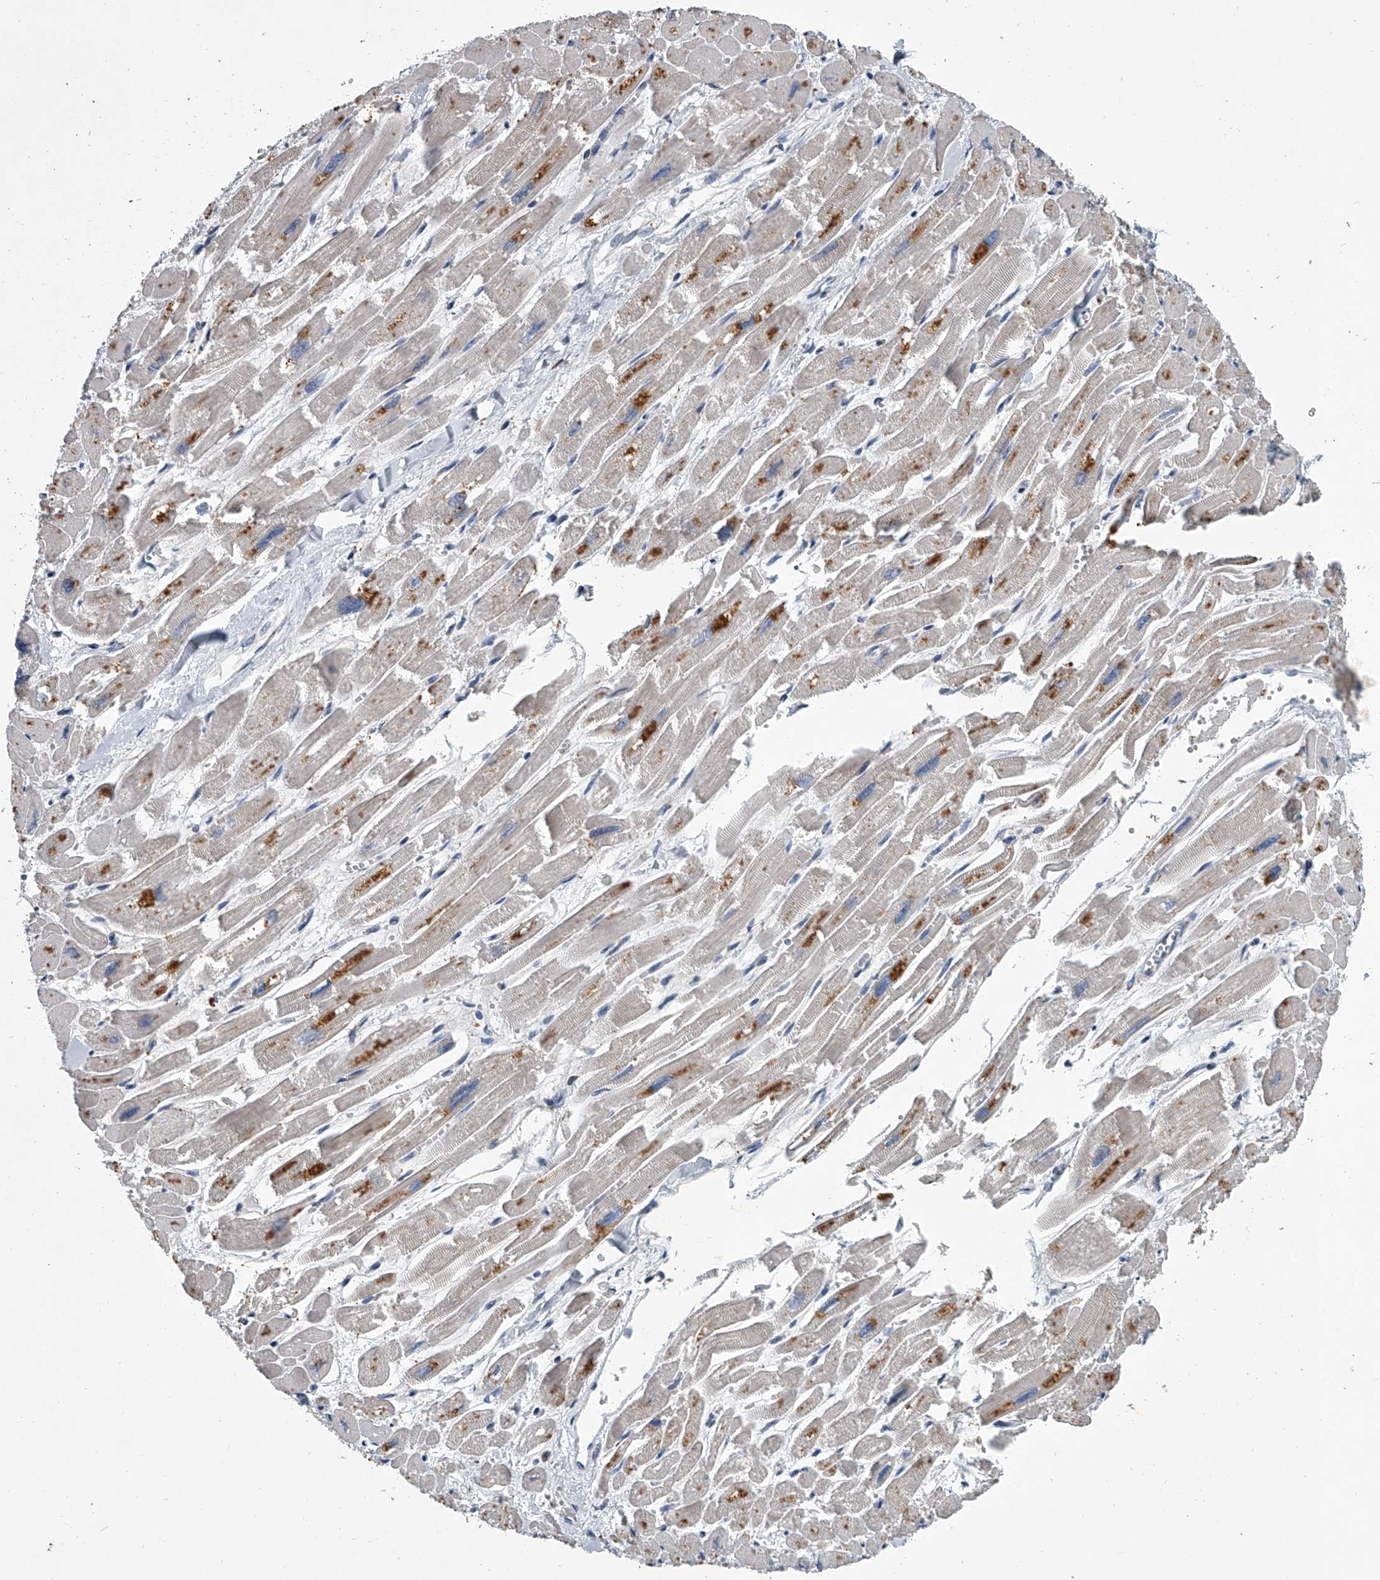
{"staining": {"intensity": "moderate", "quantity": "25%-75%", "location": "cytoplasmic/membranous"}, "tissue": "heart muscle", "cell_type": "Cardiomyocytes", "image_type": "normal", "snomed": [{"axis": "morphology", "description": "Normal tissue, NOS"}, {"axis": "topography", "description": "Heart"}], "caption": "Cardiomyocytes display medium levels of moderate cytoplasmic/membranous positivity in approximately 25%-75% of cells in benign heart muscle. The staining was performed using DAB, with brown indicating positive protein expression. Nuclei are stained blue with hematoxylin.", "gene": "TMEM63C", "patient": {"sex": "male", "age": 54}}